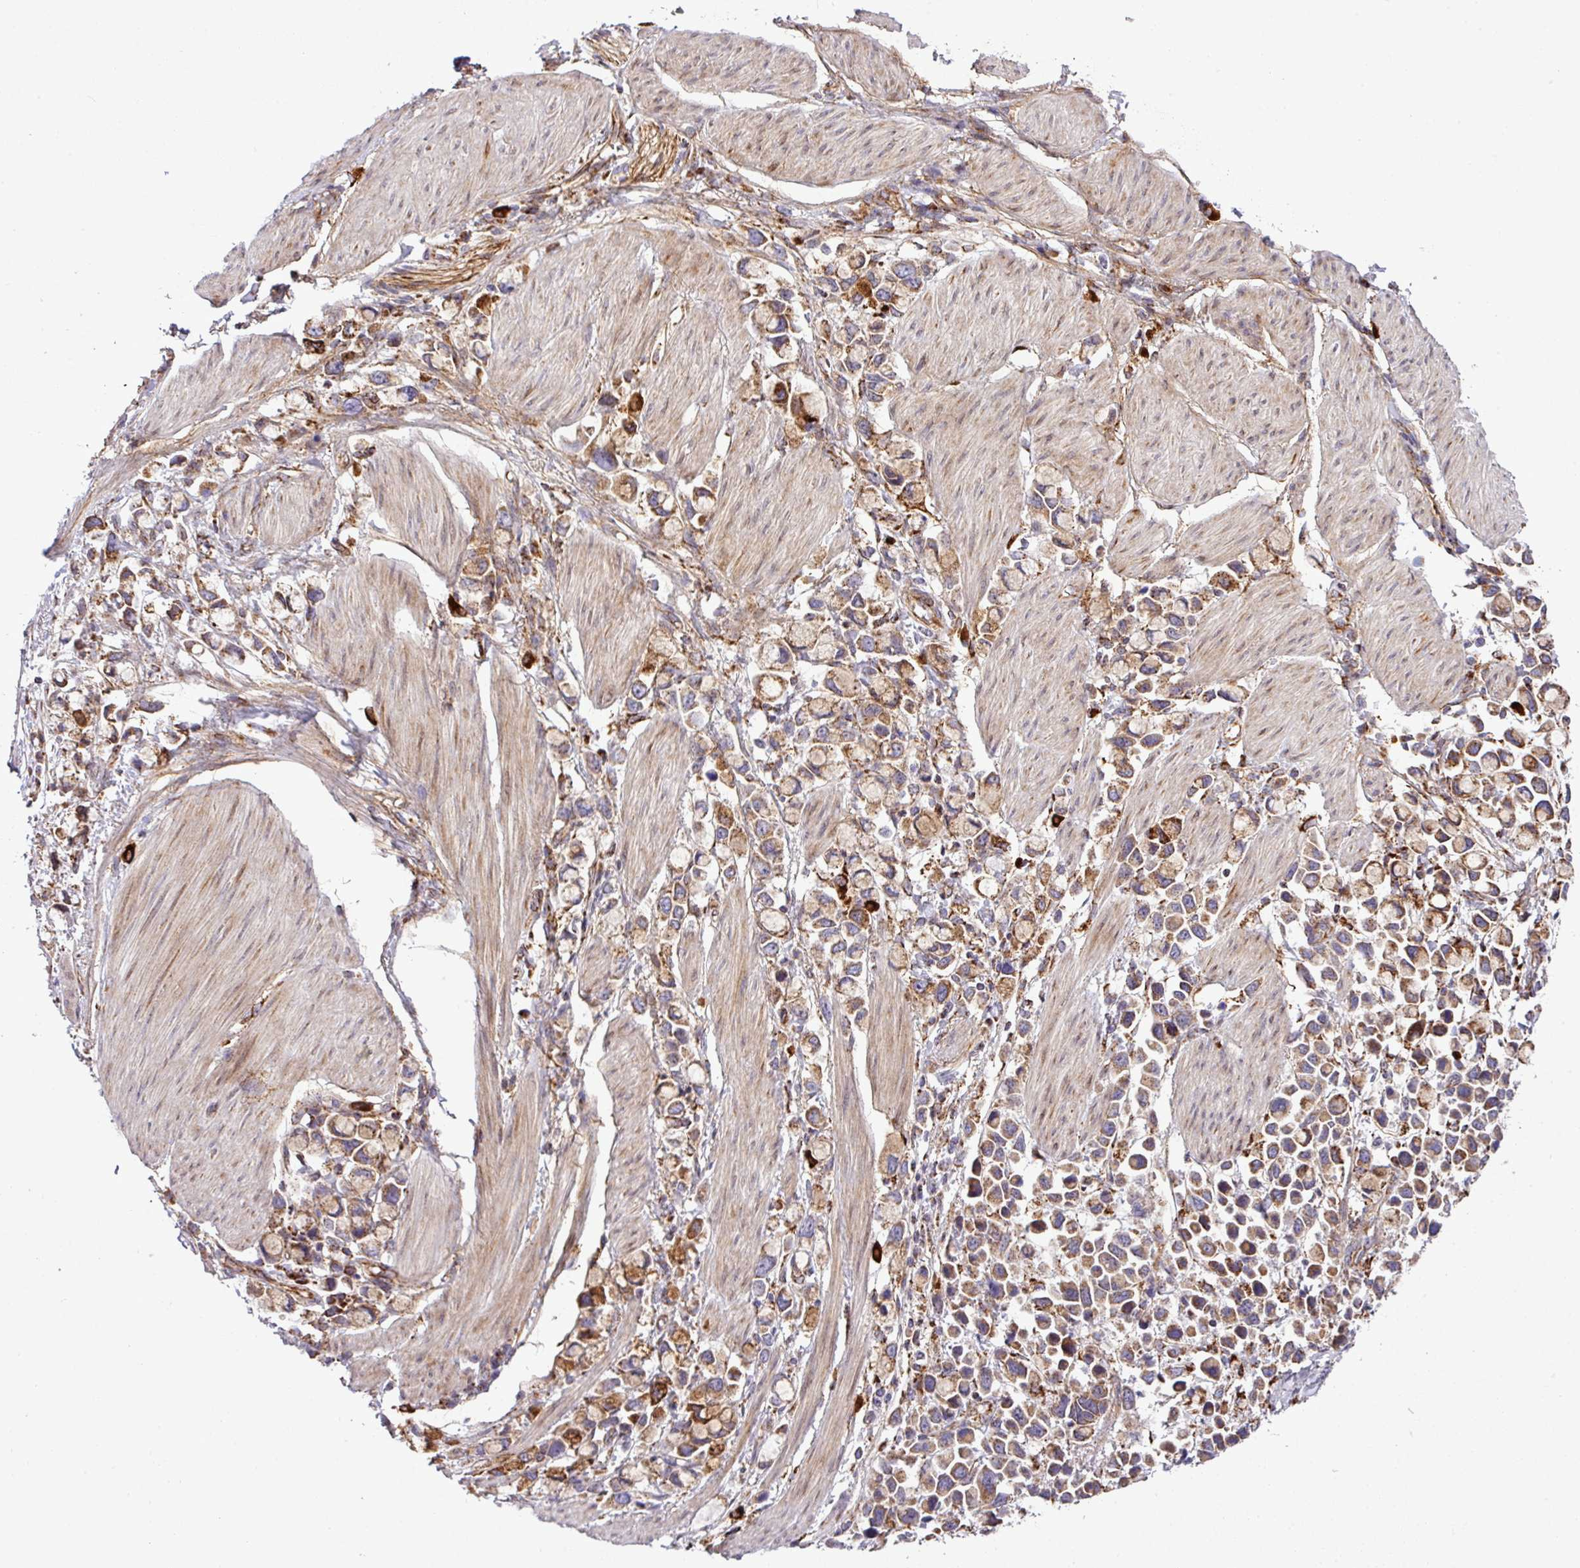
{"staining": {"intensity": "moderate", "quantity": ">75%", "location": "cytoplasmic/membranous"}, "tissue": "stomach cancer", "cell_type": "Tumor cells", "image_type": "cancer", "snomed": [{"axis": "morphology", "description": "Adenocarcinoma, NOS"}, {"axis": "topography", "description": "Stomach"}], "caption": "The image shows staining of adenocarcinoma (stomach), revealing moderate cytoplasmic/membranous protein expression (brown color) within tumor cells. Immunohistochemistry stains the protein in brown and the nuclei are stained blue.", "gene": "ZNF569", "patient": {"sex": "female", "age": 81}}